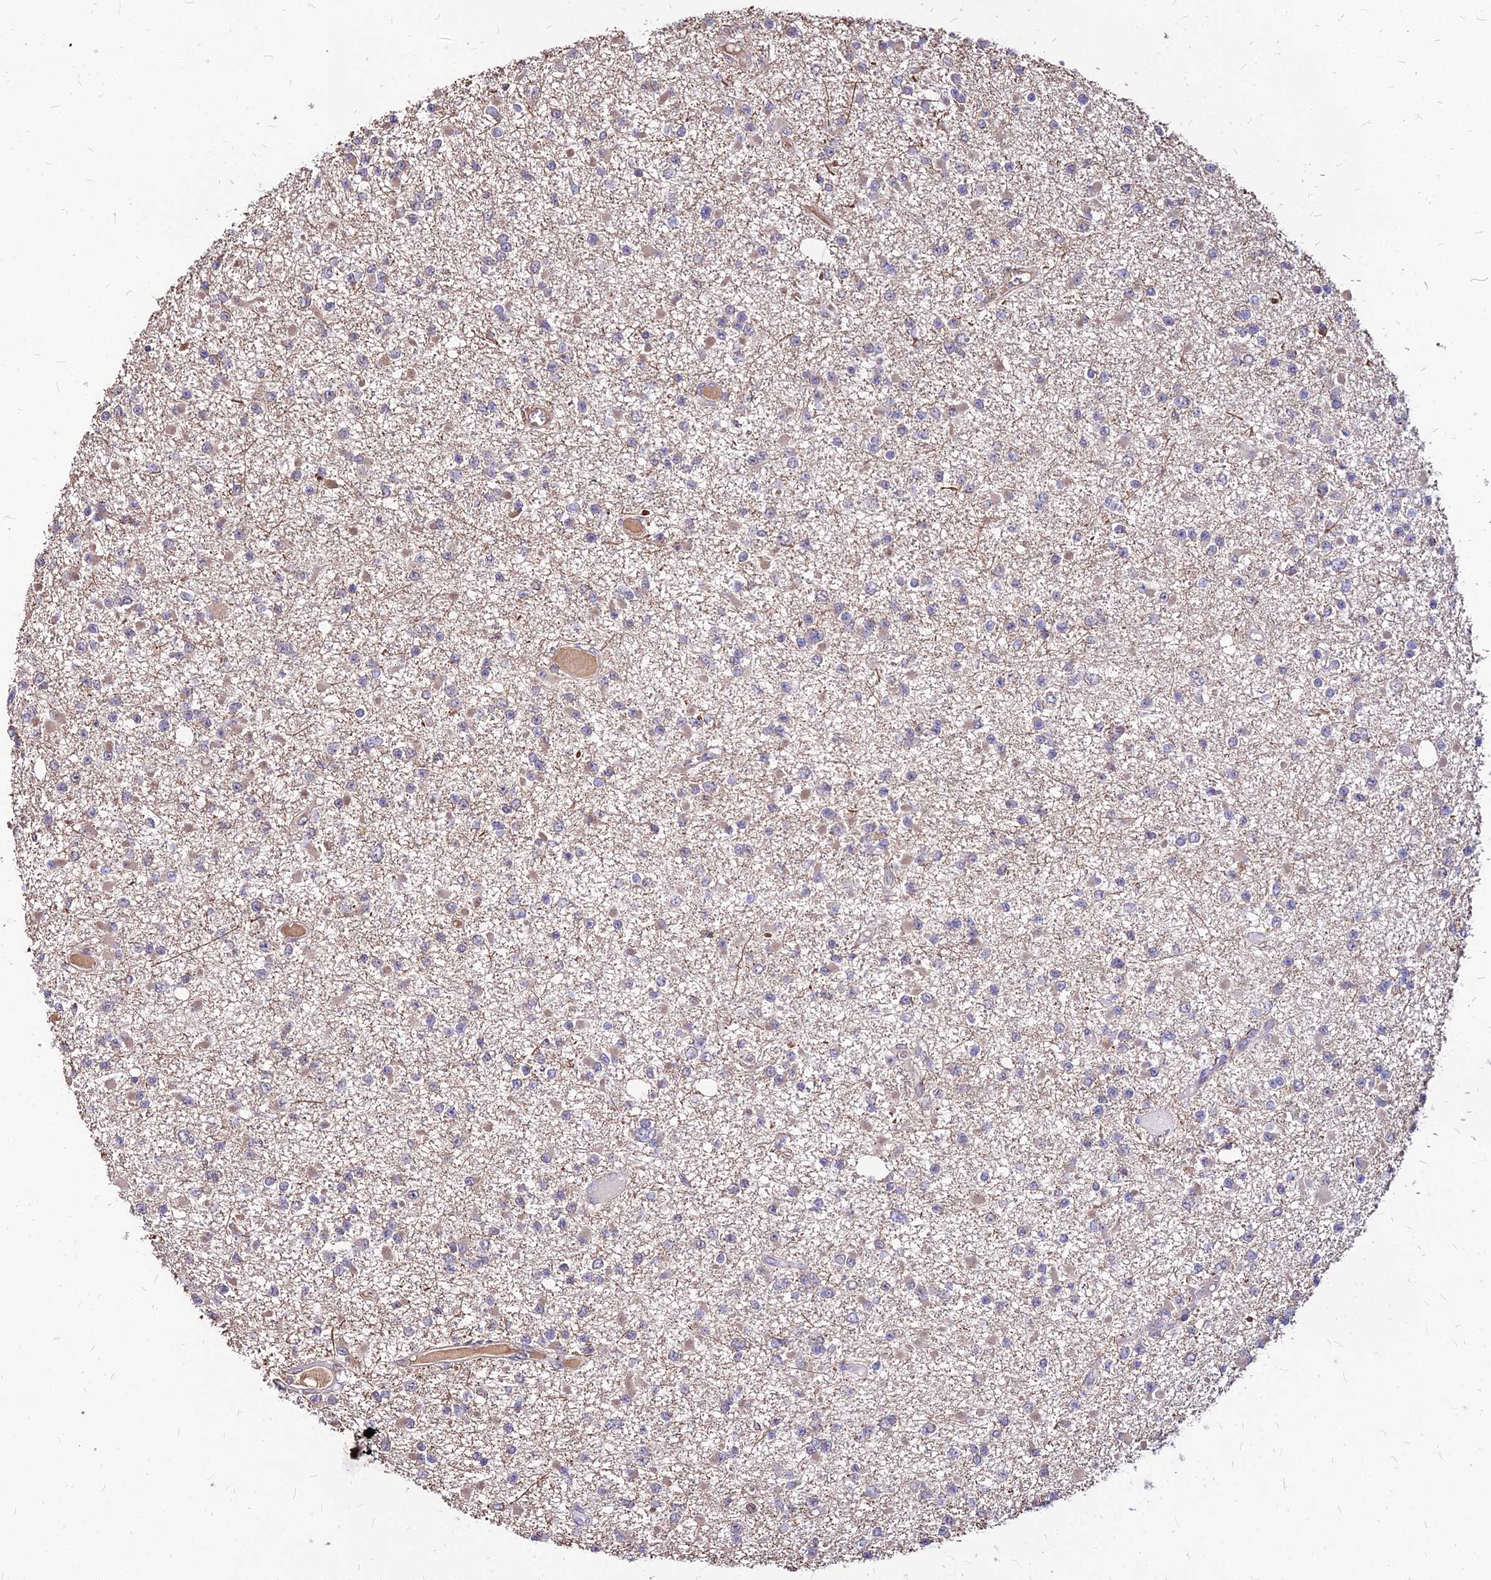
{"staining": {"intensity": "negative", "quantity": "none", "location": "none"}, "tissue": "glioma", "cell_type": "Tumor cells", "image_type": "cancer", "snomed": [{"axis": "morphology", "description": "Glioma, malignant, Low grade"}, {"axis": "topography", "description": "Brain"}], "caption": "Tumor cells are negative for protein expression in human malignant glioma (low-grade).", "gene": "APBA3", "patient": {"sex": "female", "age": 22}}